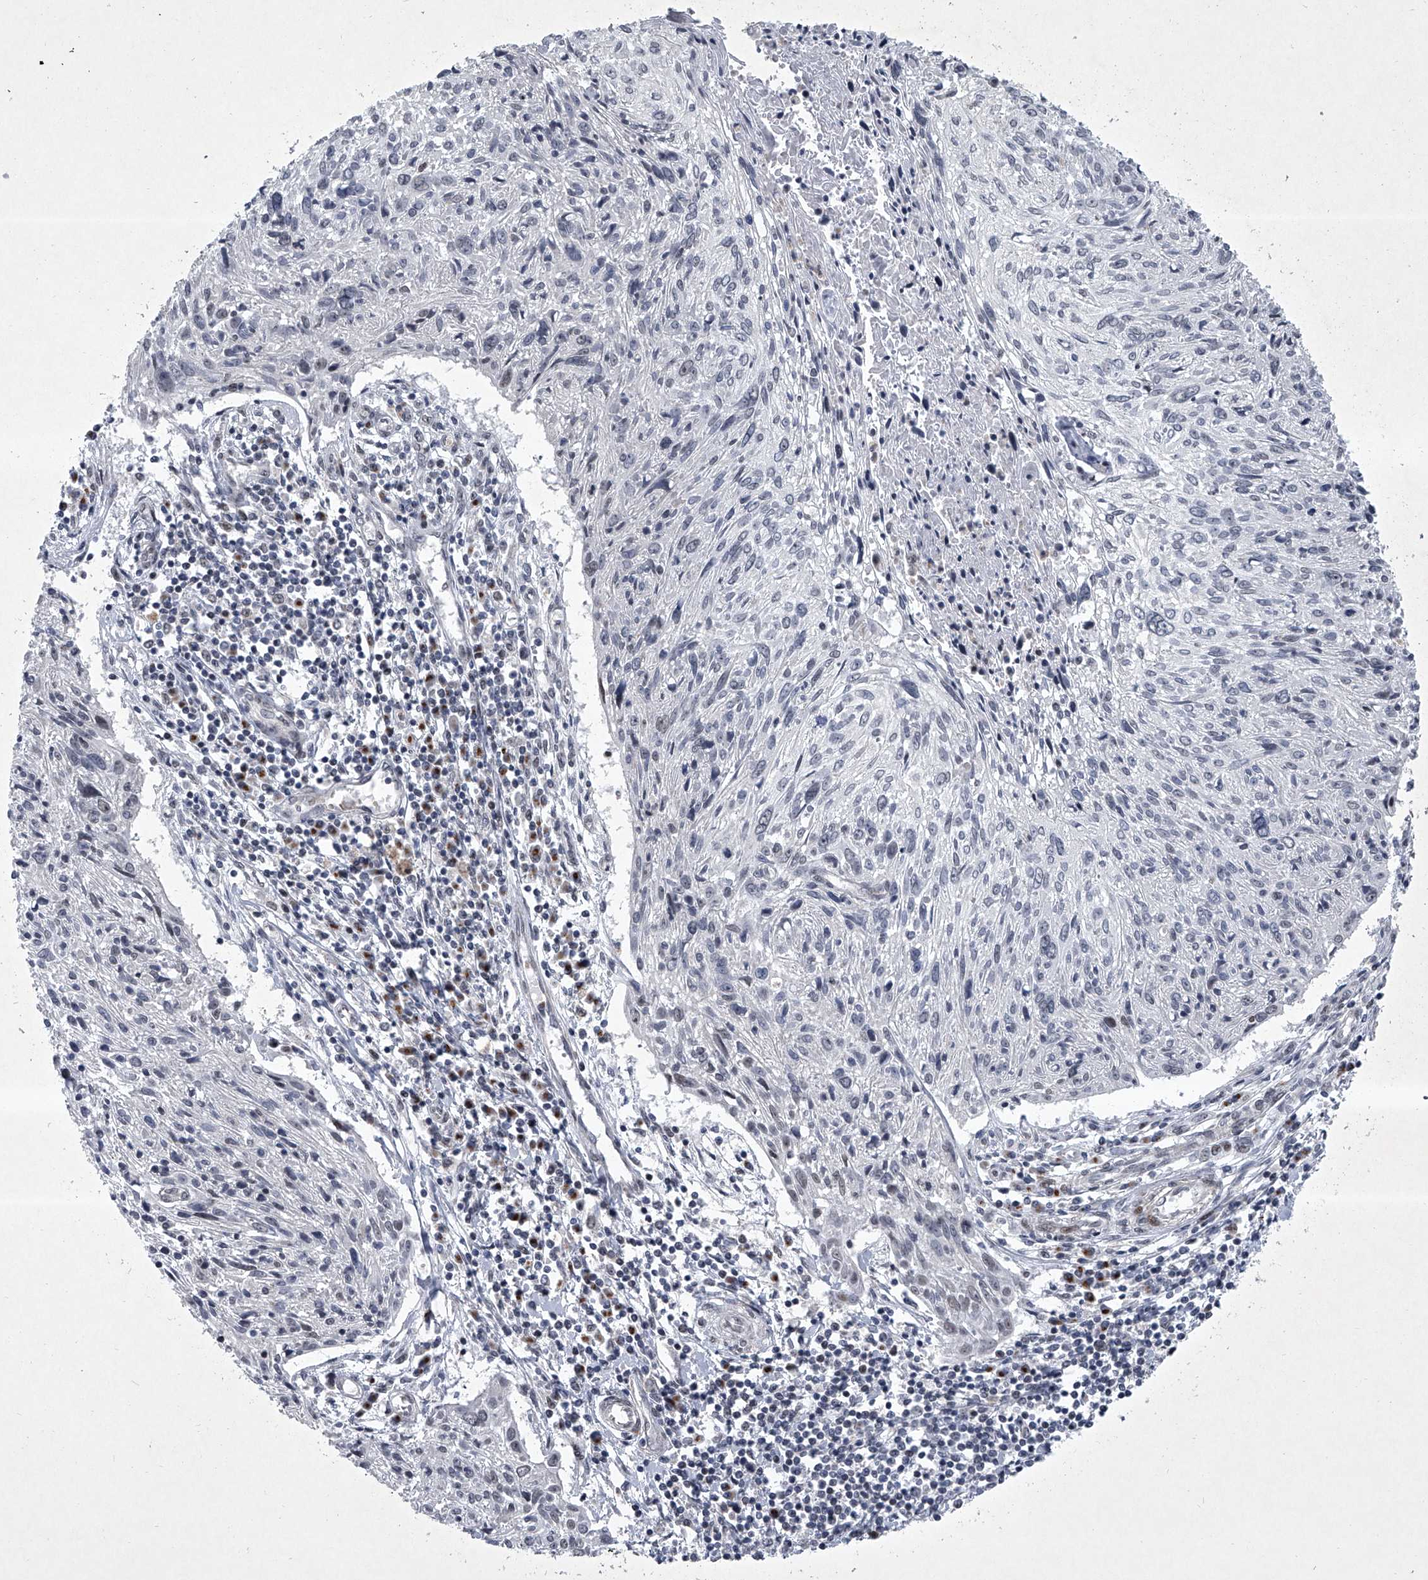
{"staining": {"intensity": "negative", "quantity": "none", "location": "none"}, "tissue": "cervical cancer", "cell_type": "Tumor cells", "image_type": "cancer", "snomed": [{"axis": "morphology", "description": "Squamous cell carcinoma, NOS"}, {"axis": "topography", "description": "Cervix"}], "caption": "This is an immunohistochemistry (IHC) photomicrograph of squamous cell carcinoma (cervical). There is no positivity in tumor cells.", "gene": "MLLT1", "patient": {"sex": "female", "age": 51}}